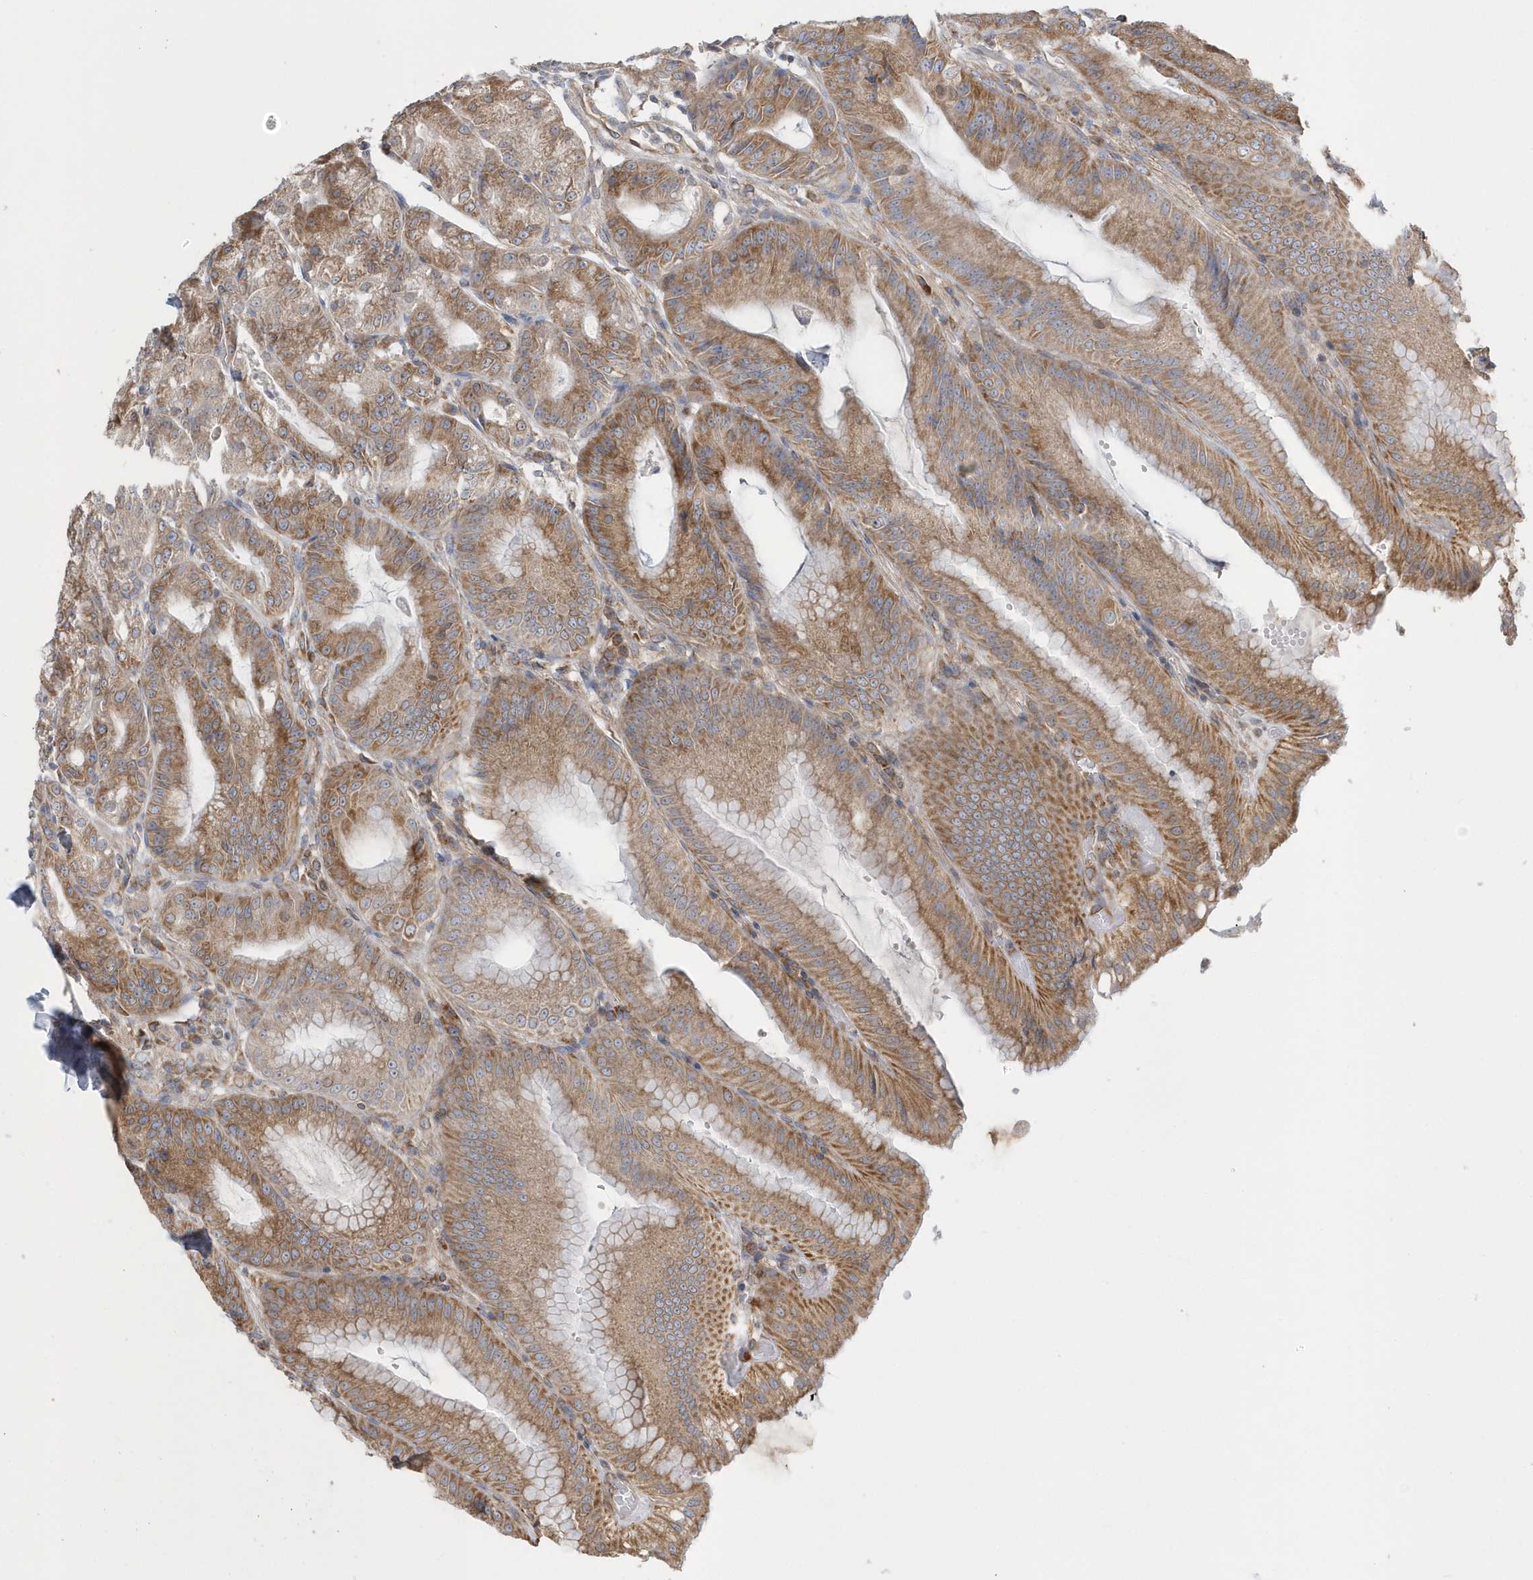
{"staining": {"intensity": "strong", "quantity": ">75%", "location": "cytoplasmic/membranous"}, "tissue": "stomach", "cell_type": "Glandular cells", "image_type": "normal", "snomed": [{"axis": "morphology", "description": "Normal tissue, NOS"}, {"axis": "topography", "description": "Stomach, upper"}, {"axis": "topography", "description": "Stomach, lower"}], "caption": "Protein expression by immunohistochemistry reveals strong cytoplasmic/membranous expression in about >75% of glandular cells in unremarkable stomach.", "gene": "SPATA5", "patient": {"sex": "male", "age": 71}}